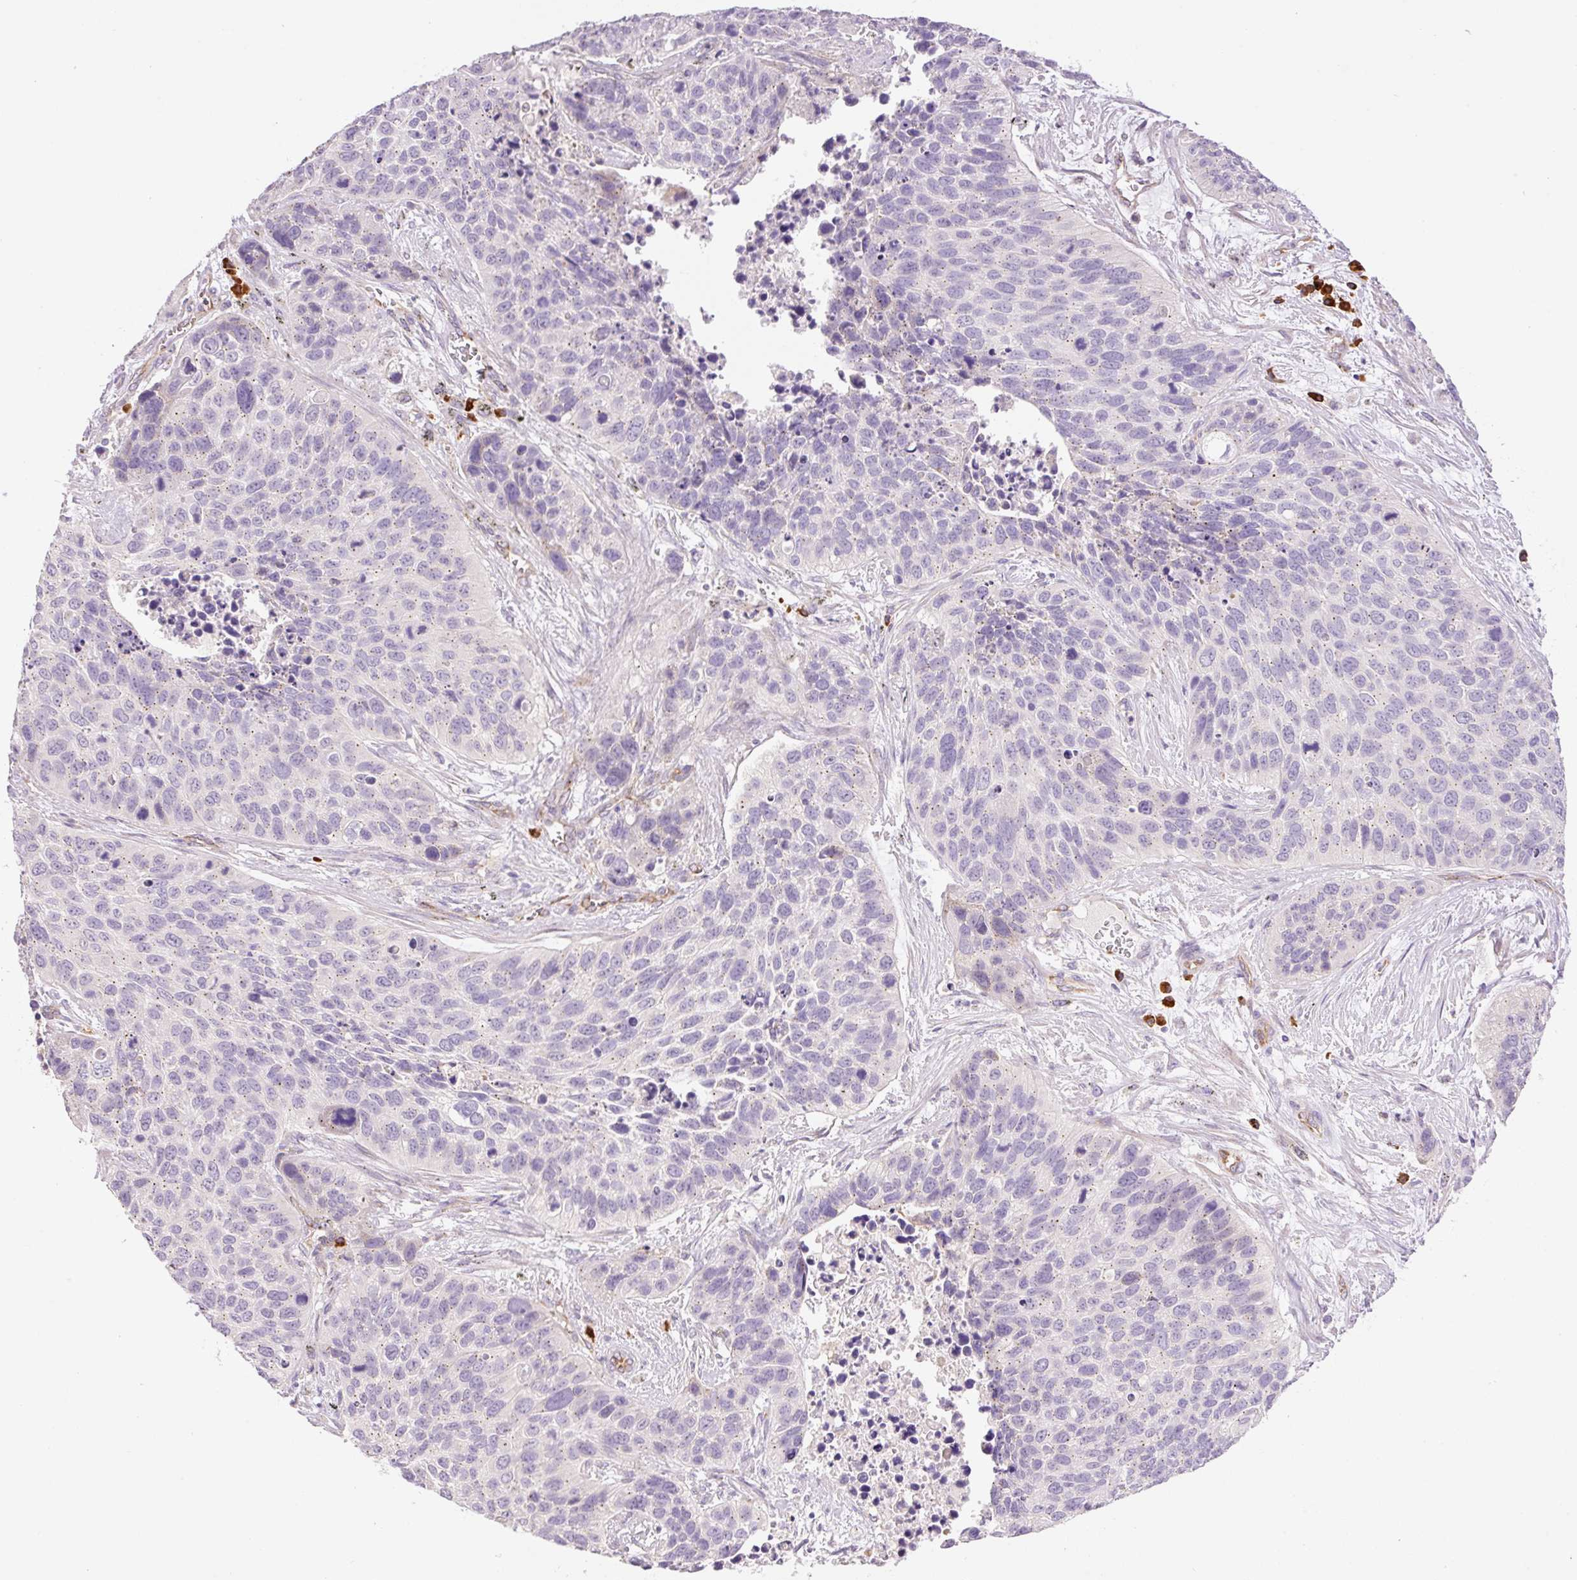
{"staining": {"intensity": "negative", "quantity": "none", "location": "none"}, "tissue": "lung cancer", "cell_type": "Tumor cells", "image_type": "cancer", "snomed": [{"axis": "morphology", "description": "Squamous cell carcinoma, NOS"}, {"axis": "topography", "description": "Lung"}], "caption": "Immunohistochemical staining of lung cancer (squamous cell carcinoma) shows no significant positivity in tumor cells.", "gene": "PNPLA5", "patient": {"sex": "male", "age": 62}}